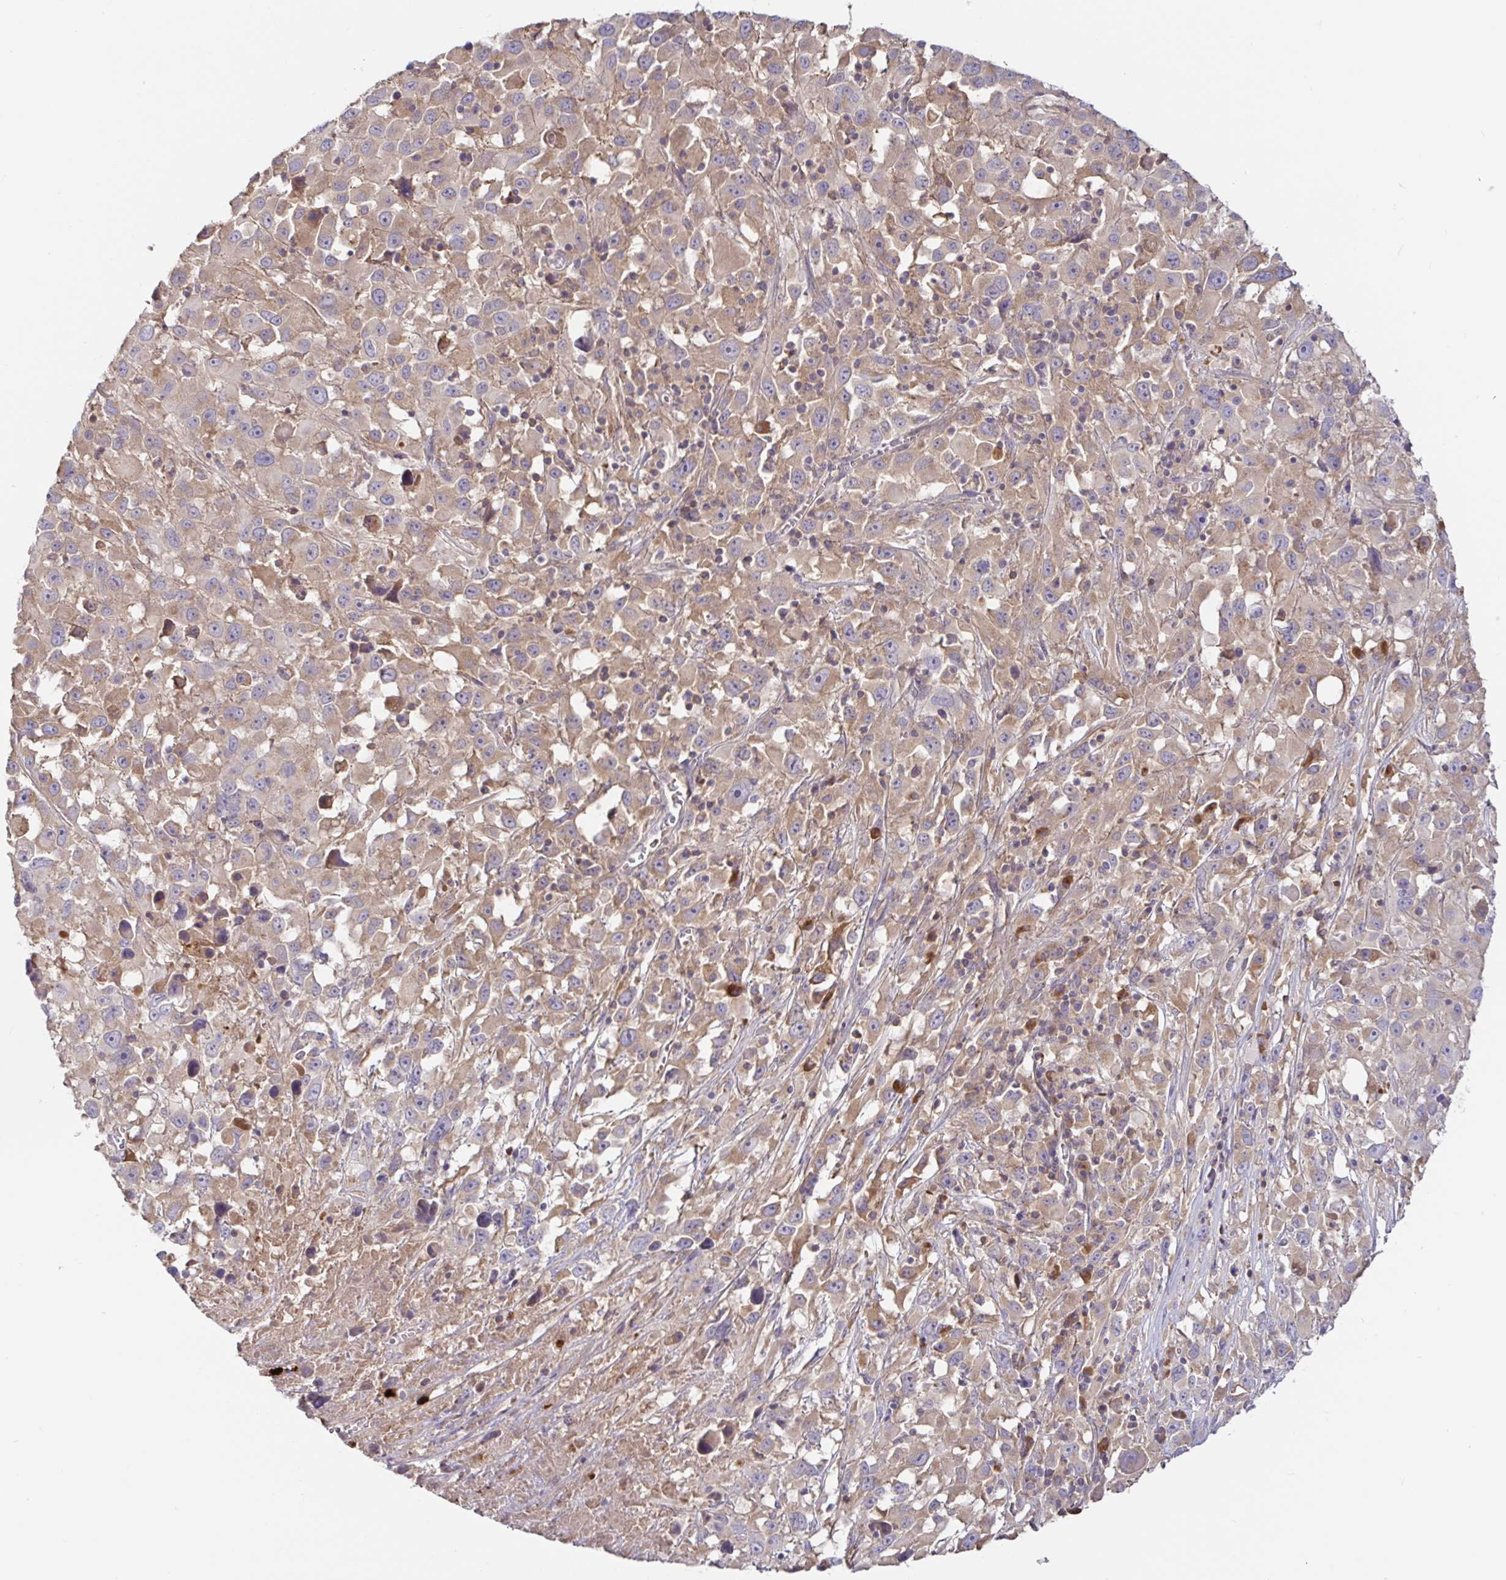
{"staining": {"intensity": "weak", "quantity": ">75%", "location": "cytoplasmic/membranous"}, "tissue": "melanoma", "cell_type": "Tumor cells", "image_type": "cancer", "snomed": [{"axis": "morphology", "description": "Malignant melanoma, Metastatic site"}, {"axis": "topography", "description": "Soft tissue"}], "caption": "Protein expression analysis of melanoma shows weak cytoplasmic/membranous positivity in approximately >75% of tumor cells. (brown staining indicates protein expression, while blue staining denotes nuclei).", "gene": "LARP1", "patient": {"sex": "male", "age": 50}}